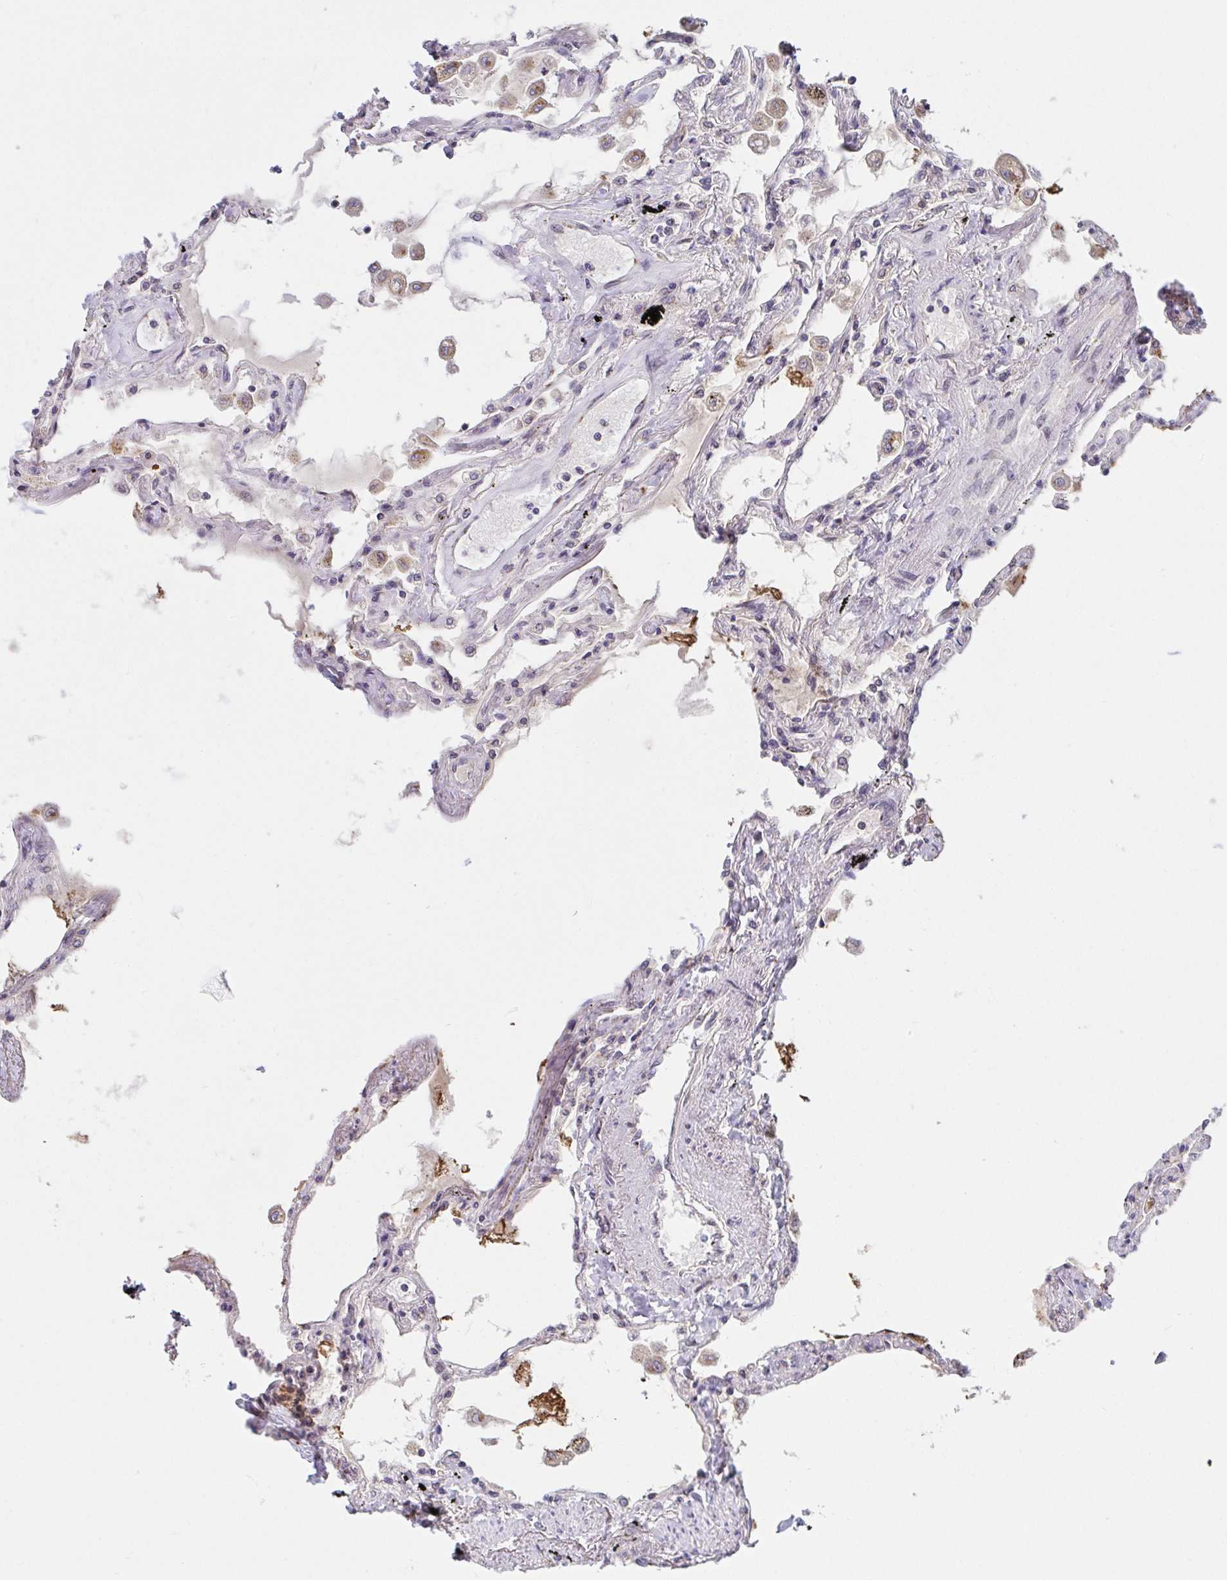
{"staining": {"intensity": "moderate", "quantity": "<25%", "location": "cytoplasmic/membranous"}, "tissue": "lung", "cell_type": "Alveolar cells", "image_type": "normal", "snomed": [{"axis": "morphology", "description": "Normal tissue, NOS"}, {"axis": "morphology", "description": "Adenocarcinoma, NOS"}, {"axis": "topography", "description": "Cartilage tissue"}, {"axis": "topography", "description": "Lung"}], "caption": "High-magnification brightfield microscopy of unremarkable lung stained with DAB (brown) and counterstained with hematoxylin (blue). alveolar cells exhibit moderate cytoplasmic/membranous expression is present in about<25% of cells.", "gene": "ATP5MJ", "patient": {"sex": "female", "age": 67}}